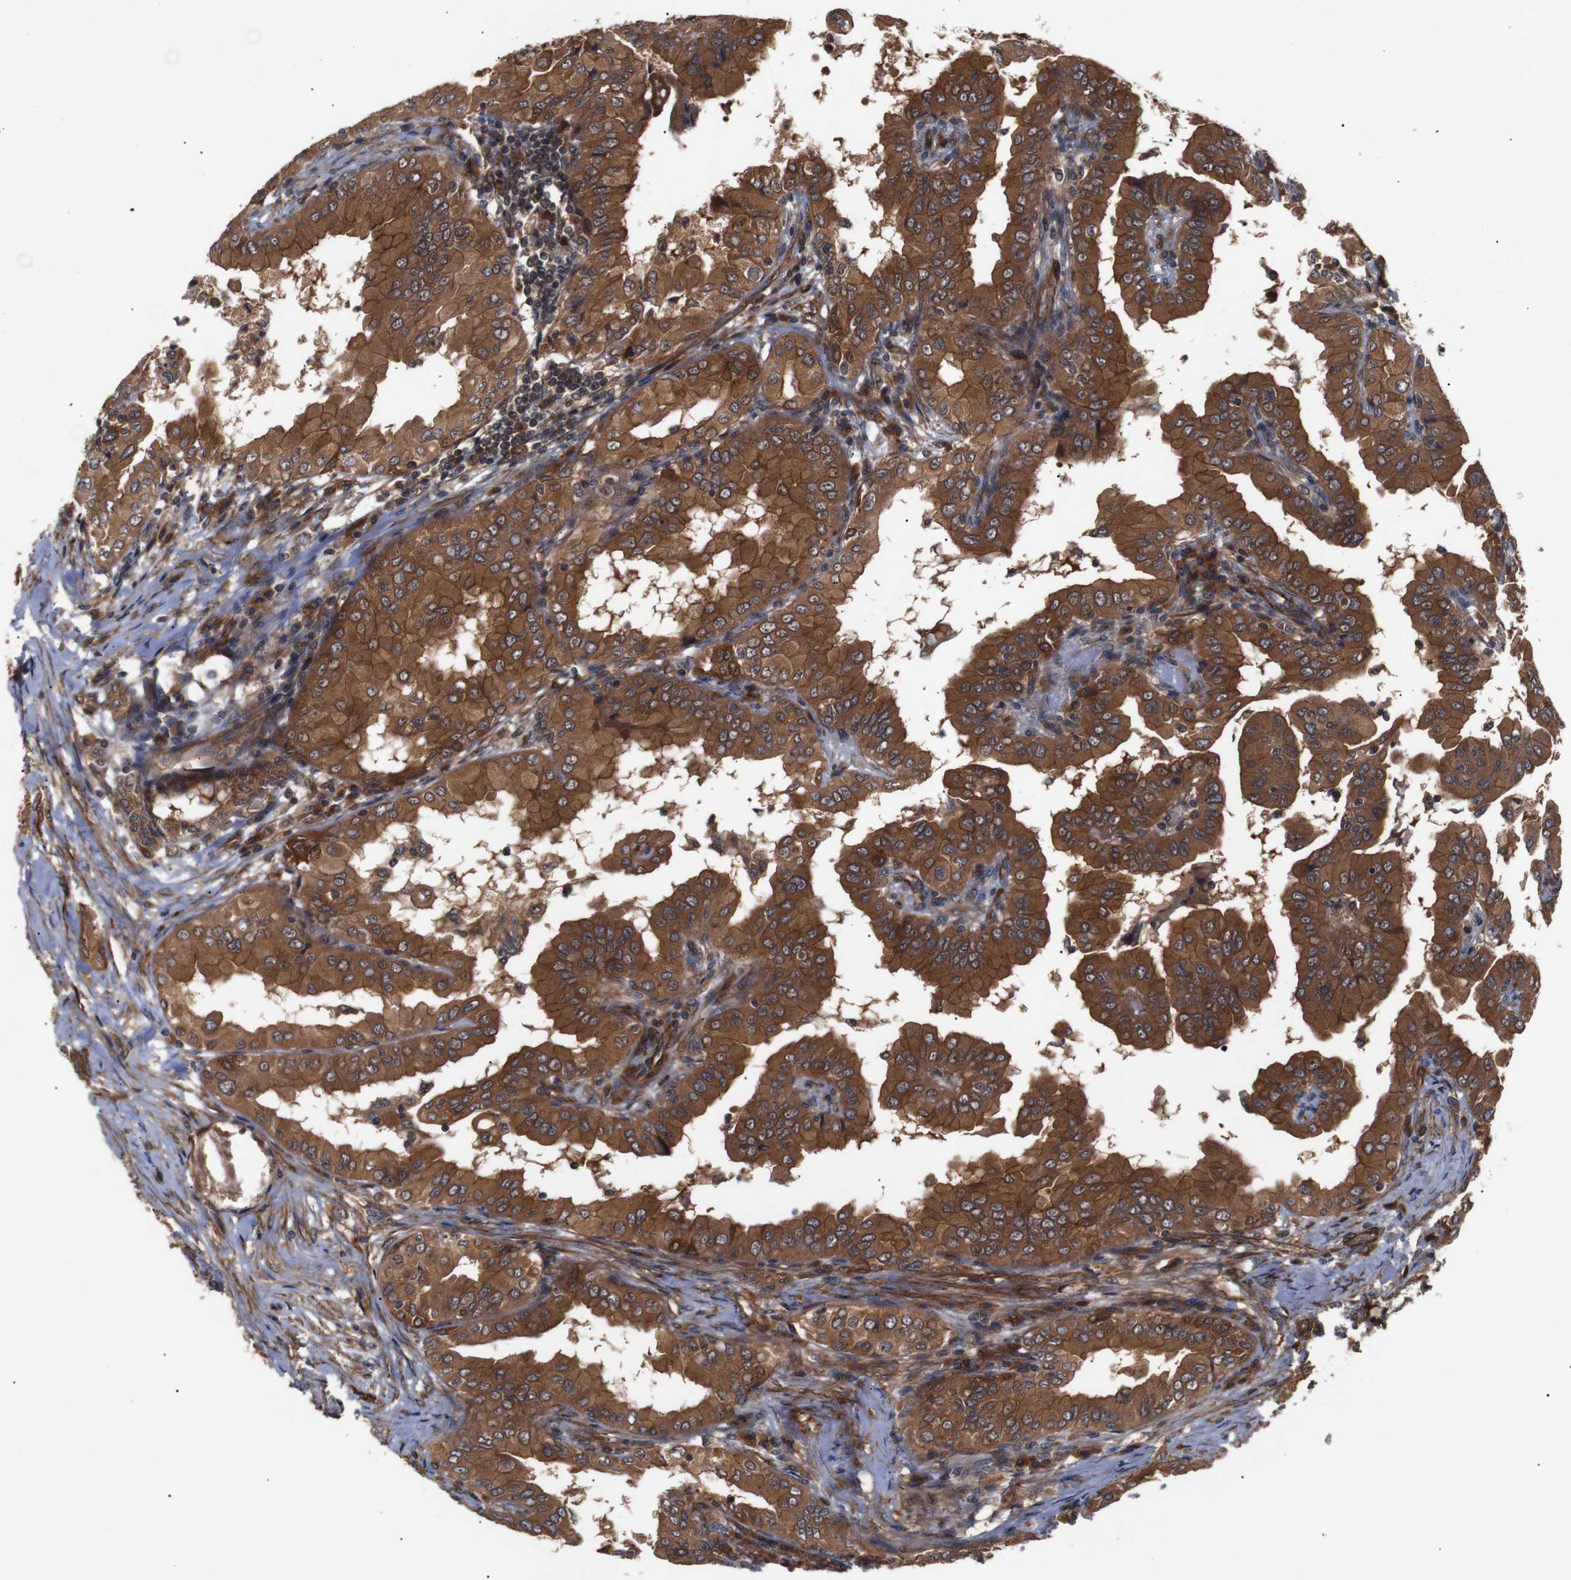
{"staining": {"intensity": "strong", "quantity": ">75%", "location": "cytoplasmic/membranous"}, "tissue": "thyroid cancer", "cell_type": "Tumor cells", "image_type": "cancer", "snomed": [{"axis": "morphology", "description": "Papillary adenocarcinoma, NOS"}, {"axis": "topography", "description": "Thyroid gland"}], "caption": "Immunohistochemical staining of papillary adenocarcinoma (thyroid) shows high levels of strong cytoplasmic/membranous expression in about >75% of tumor cells. The staining was performed using DAB to visualize the protein expression in brown, while the nuclei were stained in blue with hematoxylin (Magnification: 20x).", "gene": "PAWR", "patient": {"sex": "male", "age": 33}}